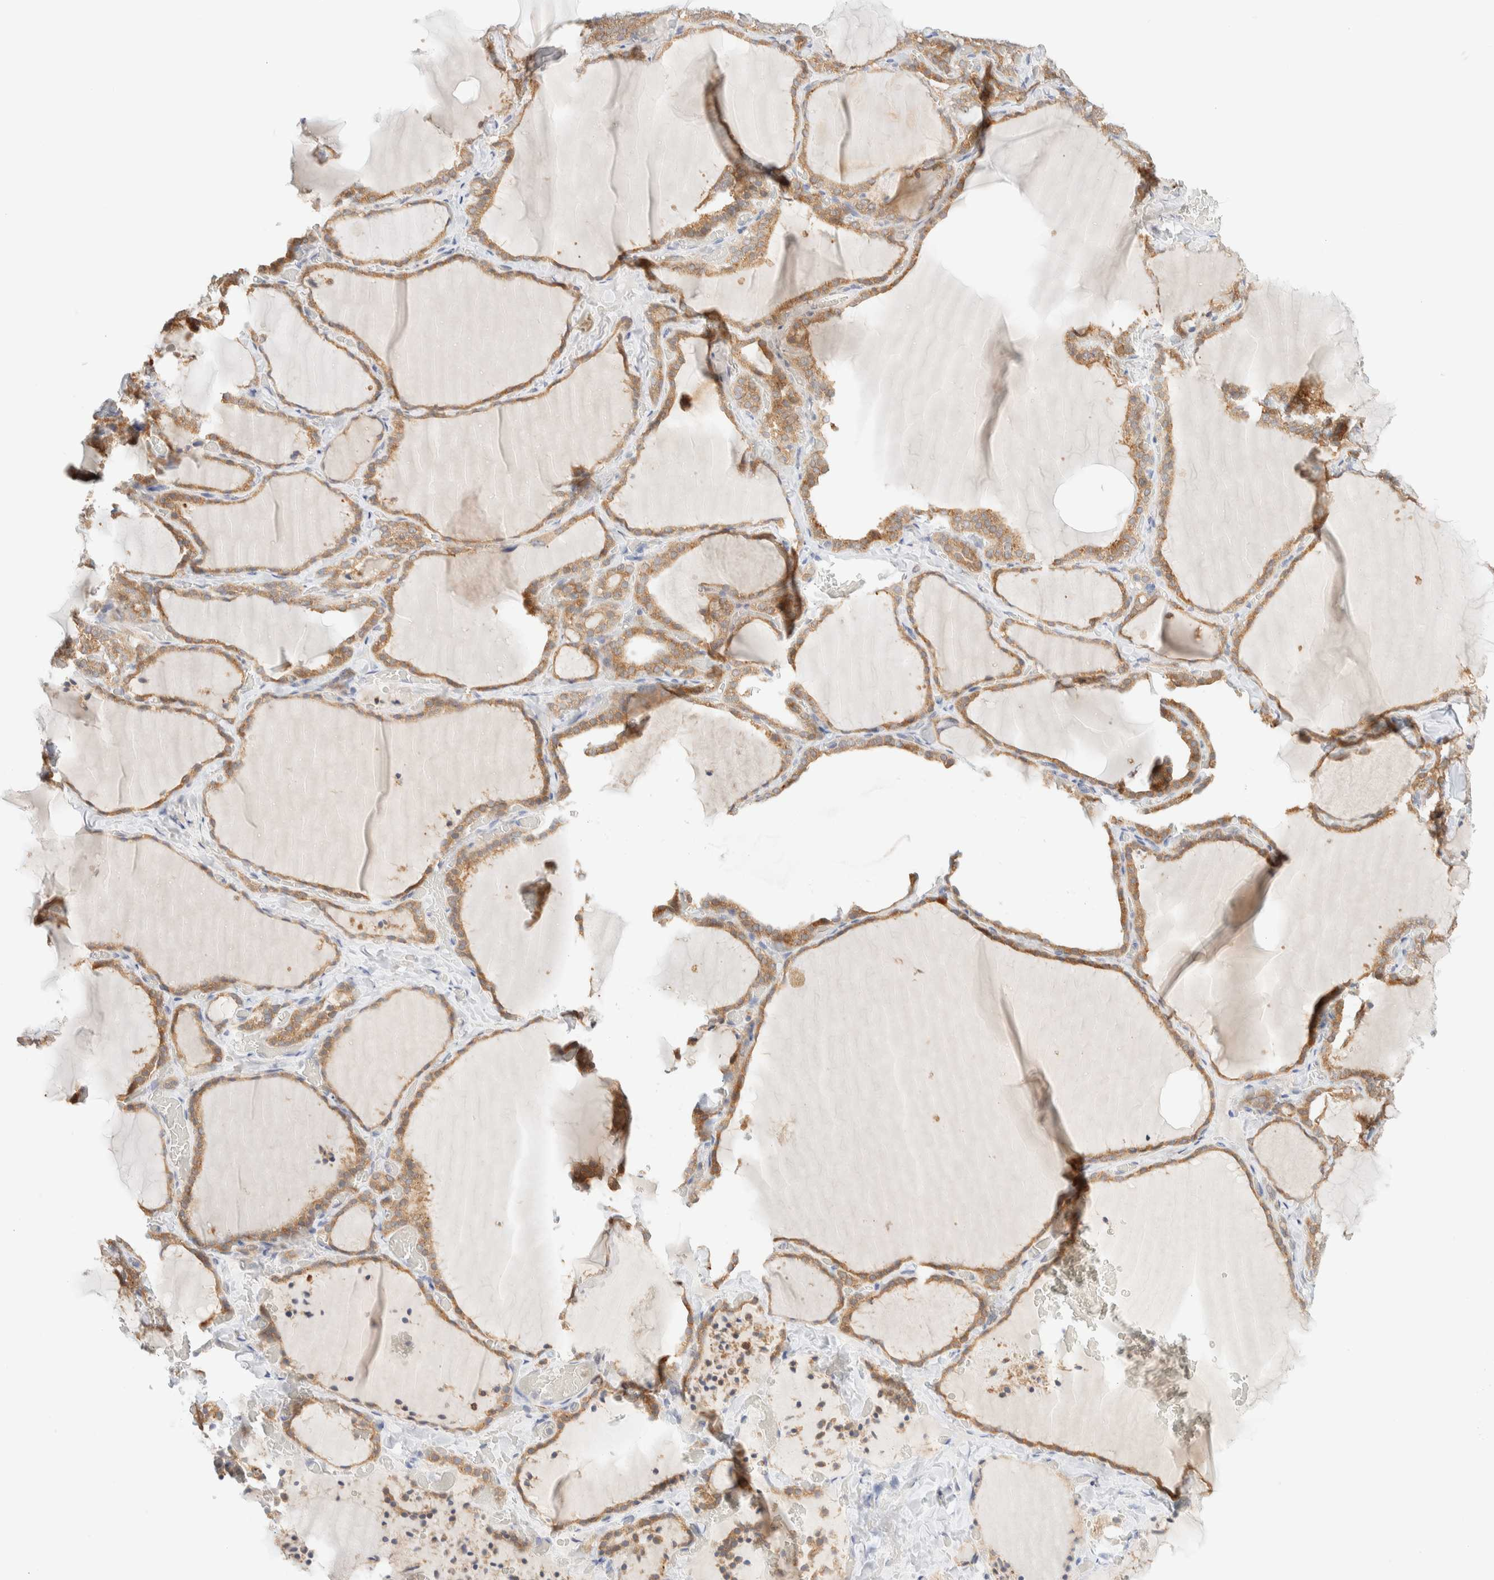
{"staining": {"intensity": "moderate", "quantity": ">75%", "location": "cytoplasmic/membranous"}, "tissue": "thyroid gland", "cell_type": "Glandular cells", "image_type": "normal", "snomed": [{"axis": "morphology", "description": "Normal tissue, NOS"}, {"axis": "topography", "description": "Thyroid gland"}], "caption": "Thyroid gland stained with DAB (3,3'-diaminobenzidine) immunohistochemistry (IHC) demonstrates medium levels of moderate cytoplasmic/membranous positivity in approximately >75% of glandular cells. The protein is shown in brown color, while the nuclei are stained blue.", "gene": "NT5C", "patient": {"sex": "female", "age": 22}}